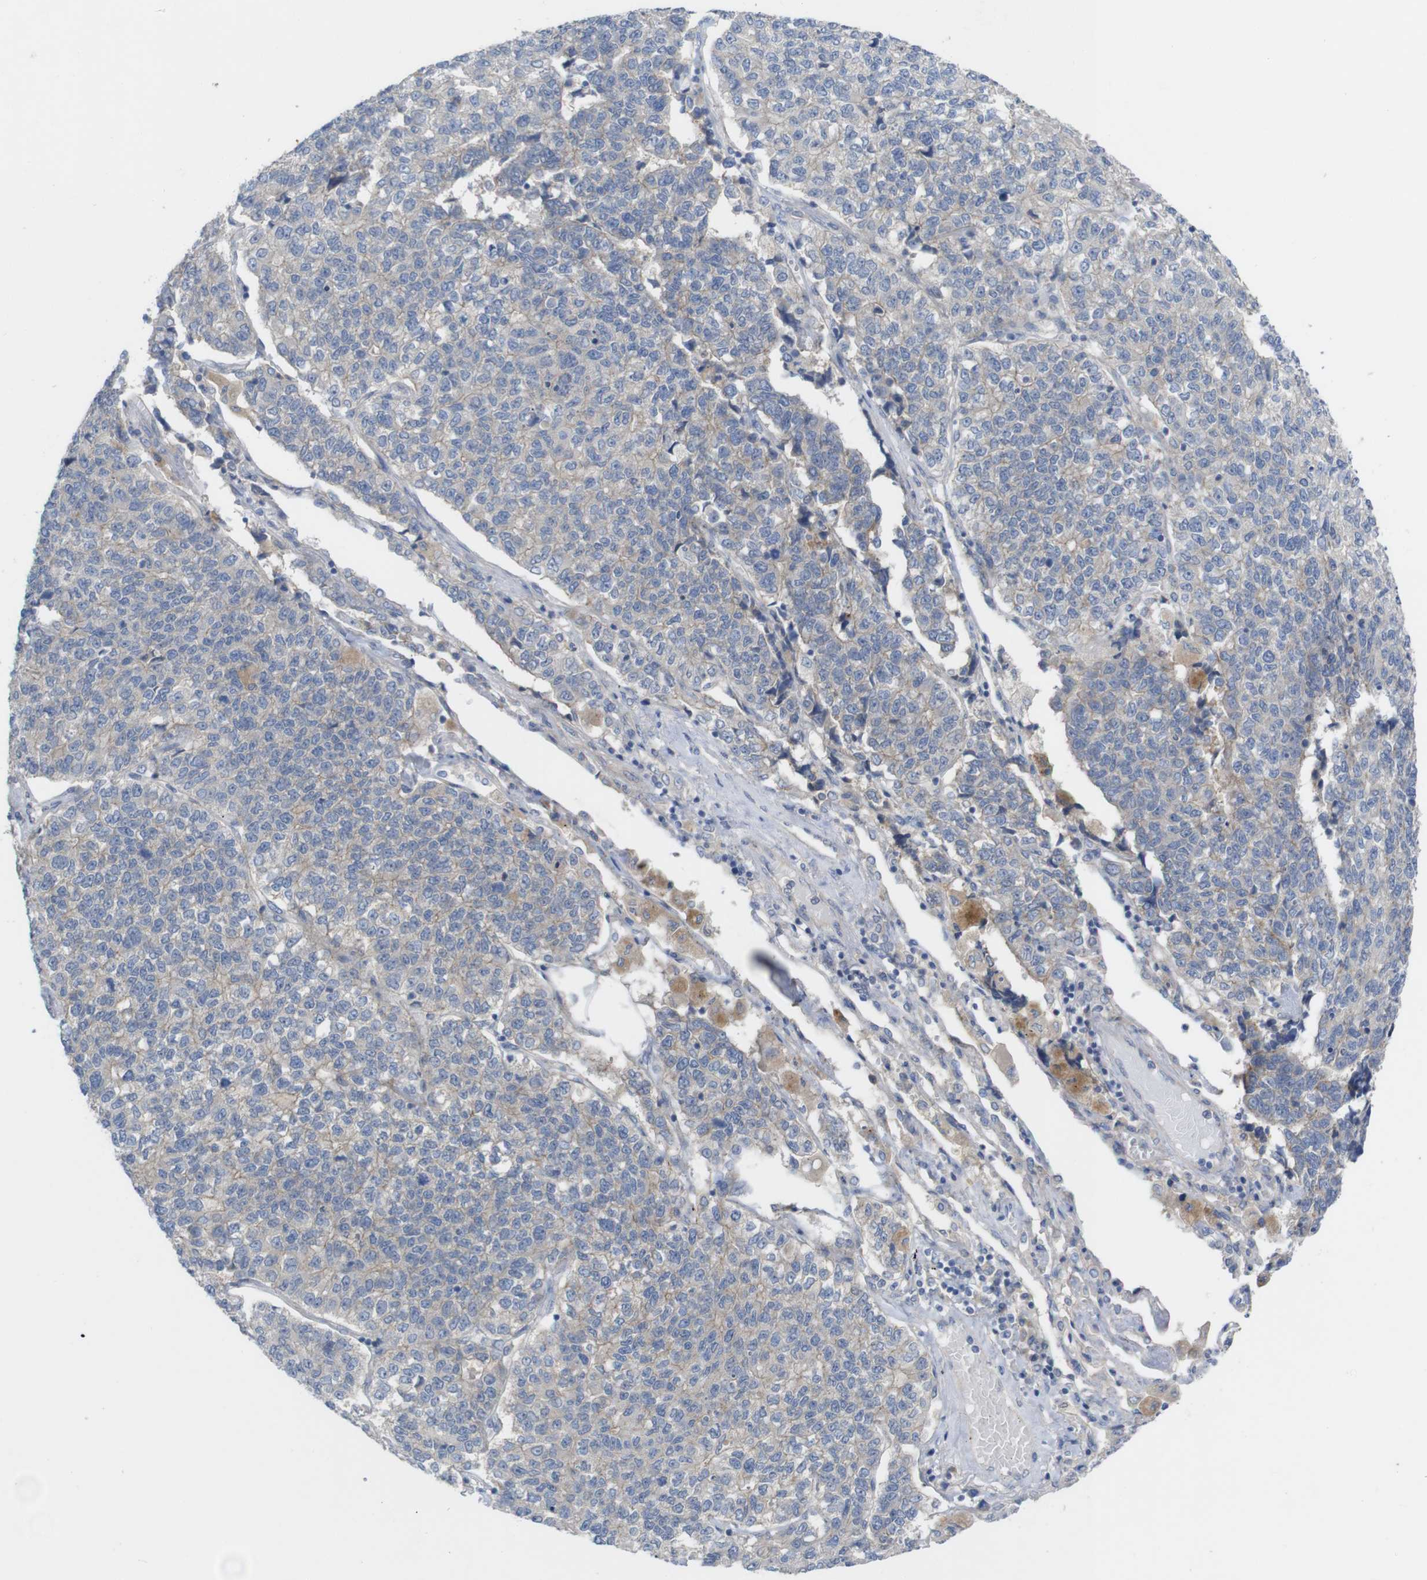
{"staining": {"intensity": "weak", "quantity": "<25%", "location": "cytoplasmic/membranous"}, "tissue": "lung cancer", "cell_type": "Tumor cells", "image_type": "cancer", "snomed": [{"axis": "morphology", "description": "Adenocarcinoma, NOS"}, {"axis": "topography", "description": "Lung"}], "caption": "Micrograph shows no protein staining in tumor cells of lung adenocarcinoma tissue.", "gene": "KIDINS220", "patient": {"sex": "male", "age": 49}}